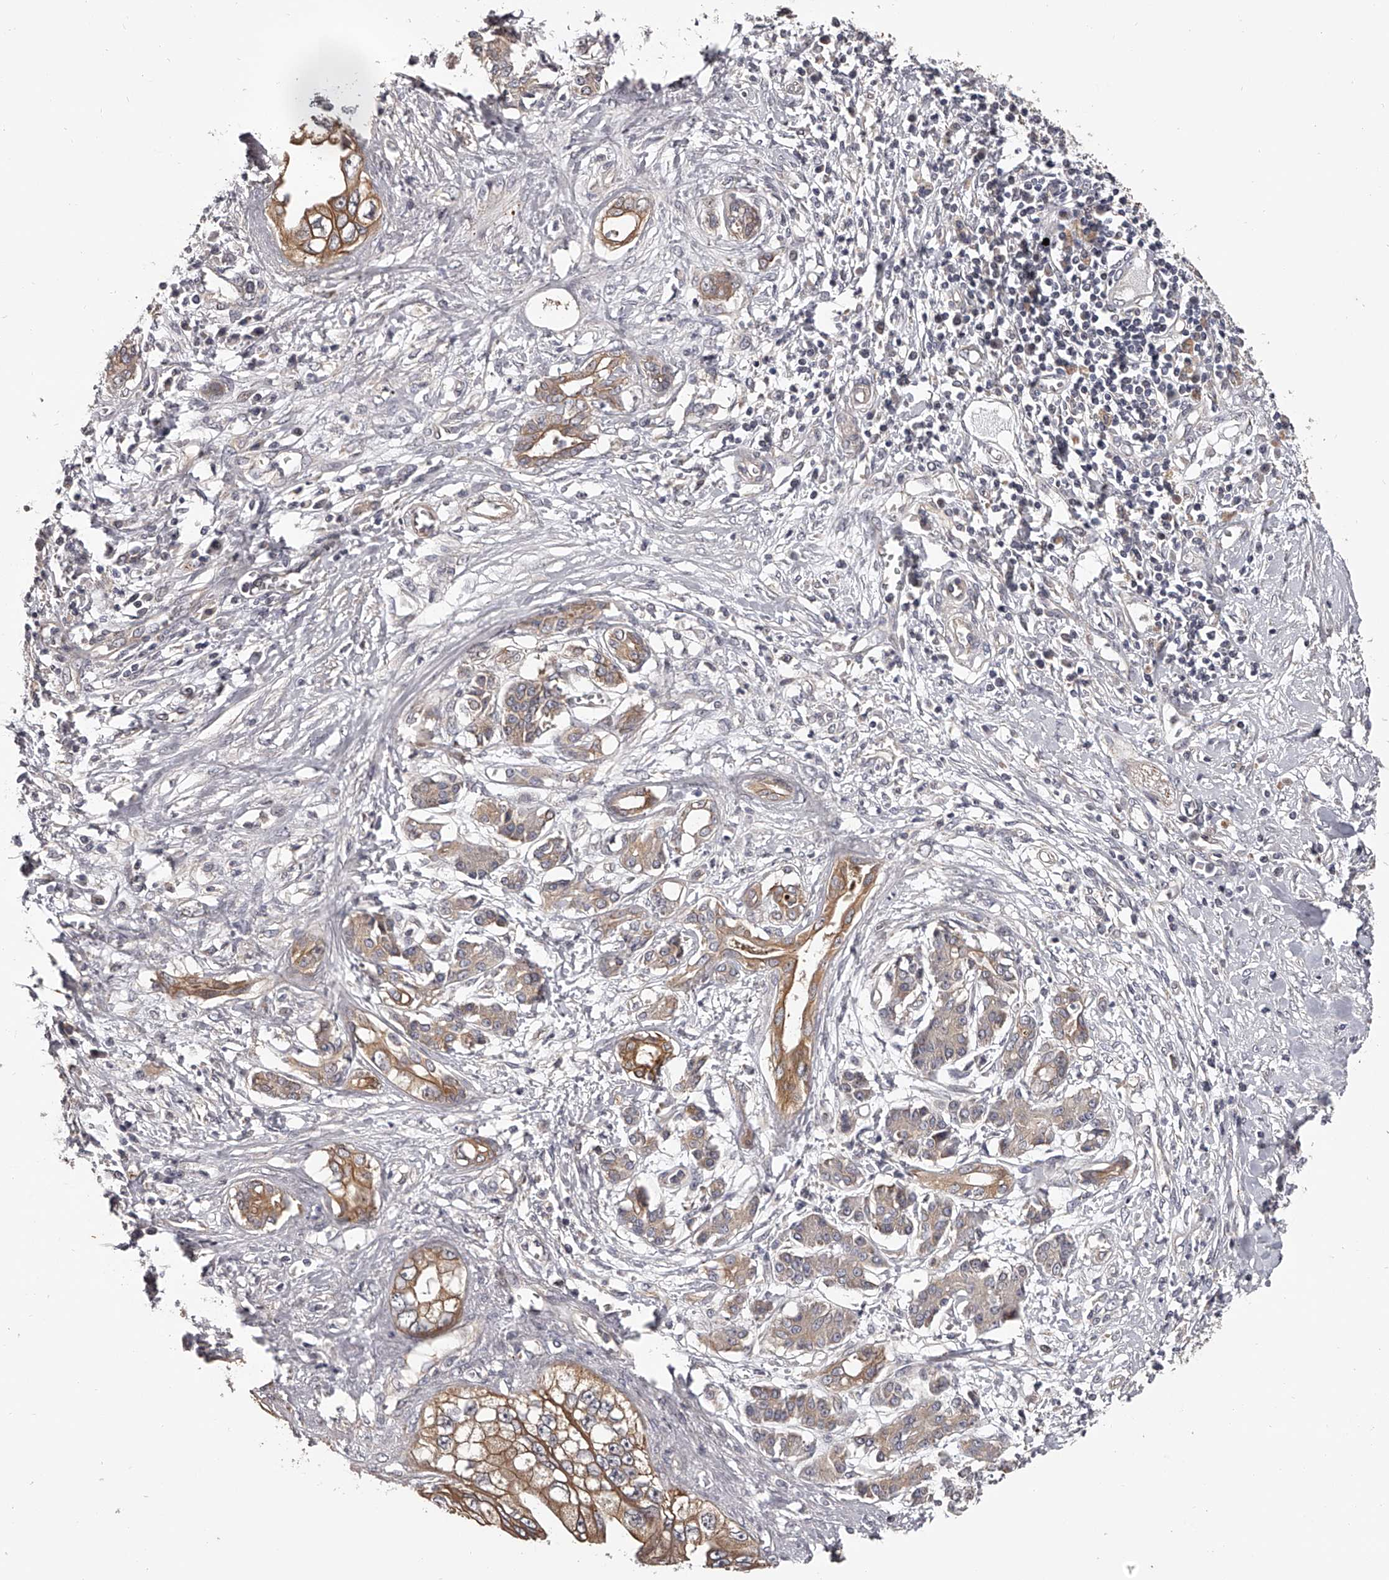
{"staining": {"intensity": "moderate", "quantity": ">75%", "location": "cytoplasmic/membranous"}, "tissue": "pancreatic cancer", "cell_type": "Tumor cells", "image_type": "cancer", "snomed": [{"axis": "morphology", "description": "Adenocarcinoma, NOS"}, {"axis": "topography", "description": "Pancreas"}], "caption": "About >75% of tumor cells in pancreatic cancer (adenocarcinoma) demonstrate moderate cytoplasmic/membranous protein positivity as visualized by brown immunohistochemical staining.", "gene": "PFDN2", "patient": {"sex": "female", "age": 56}}